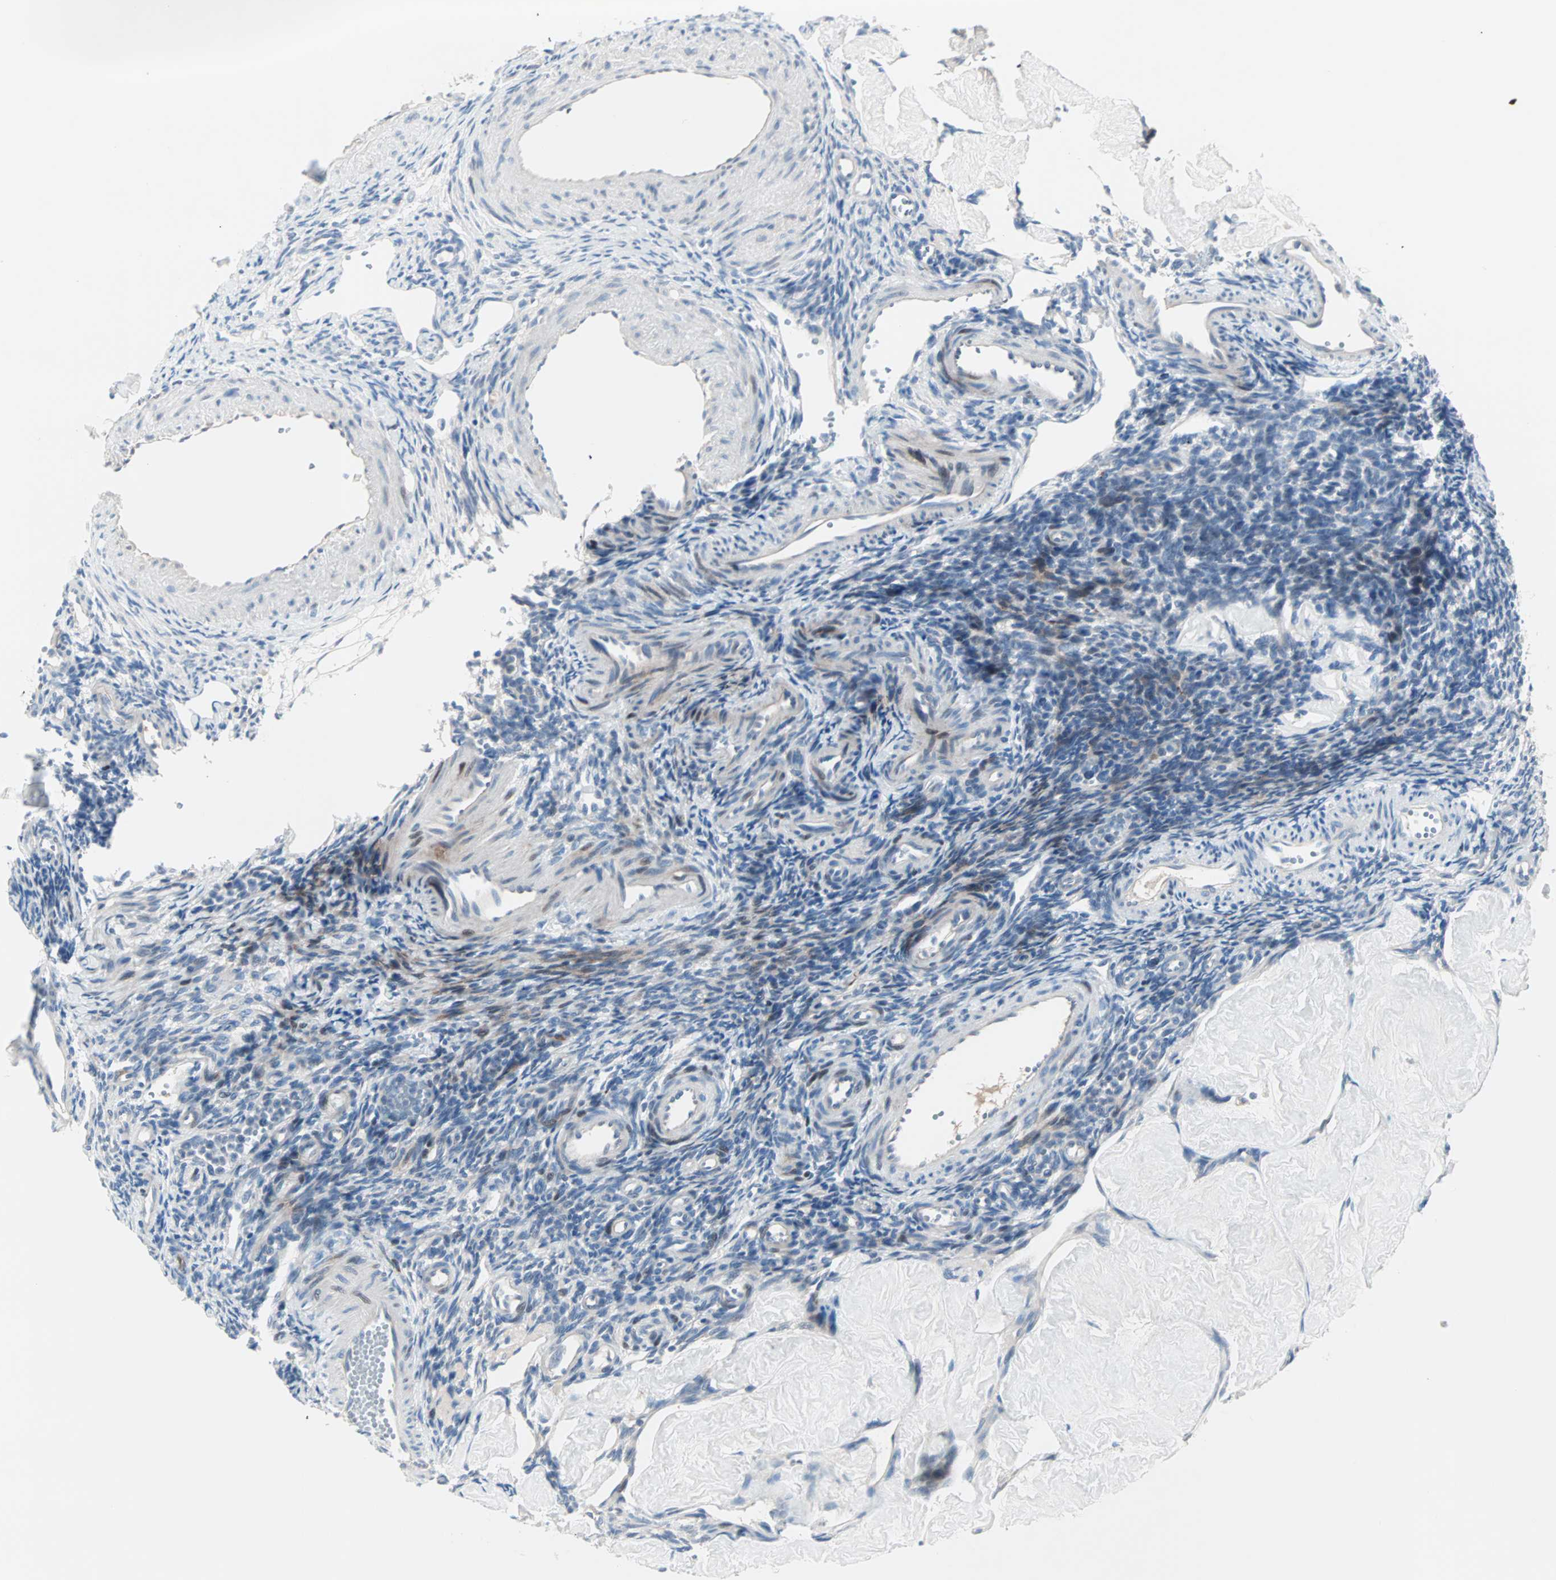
{"staining": {"intensity": "negative", "quantity": "none", "location": "none"}, "tissue": "ovary", "cell_type": "Ovarian stroma cells", "image_type": "normal", "snomed": [{"axis": "morphology", "description": "Normal tissue, NOS"}, {"axis": "topography", "description": "Ovary"}], "caption": "Protein analysis of normal ovary displays no significant positivity in ovarian stroma cells. (Immunohistochemistry (ihc), brightfield microscopy, high magnification).", "gene": "NEFH", "patient": {"sex": "female", "age": 33}}